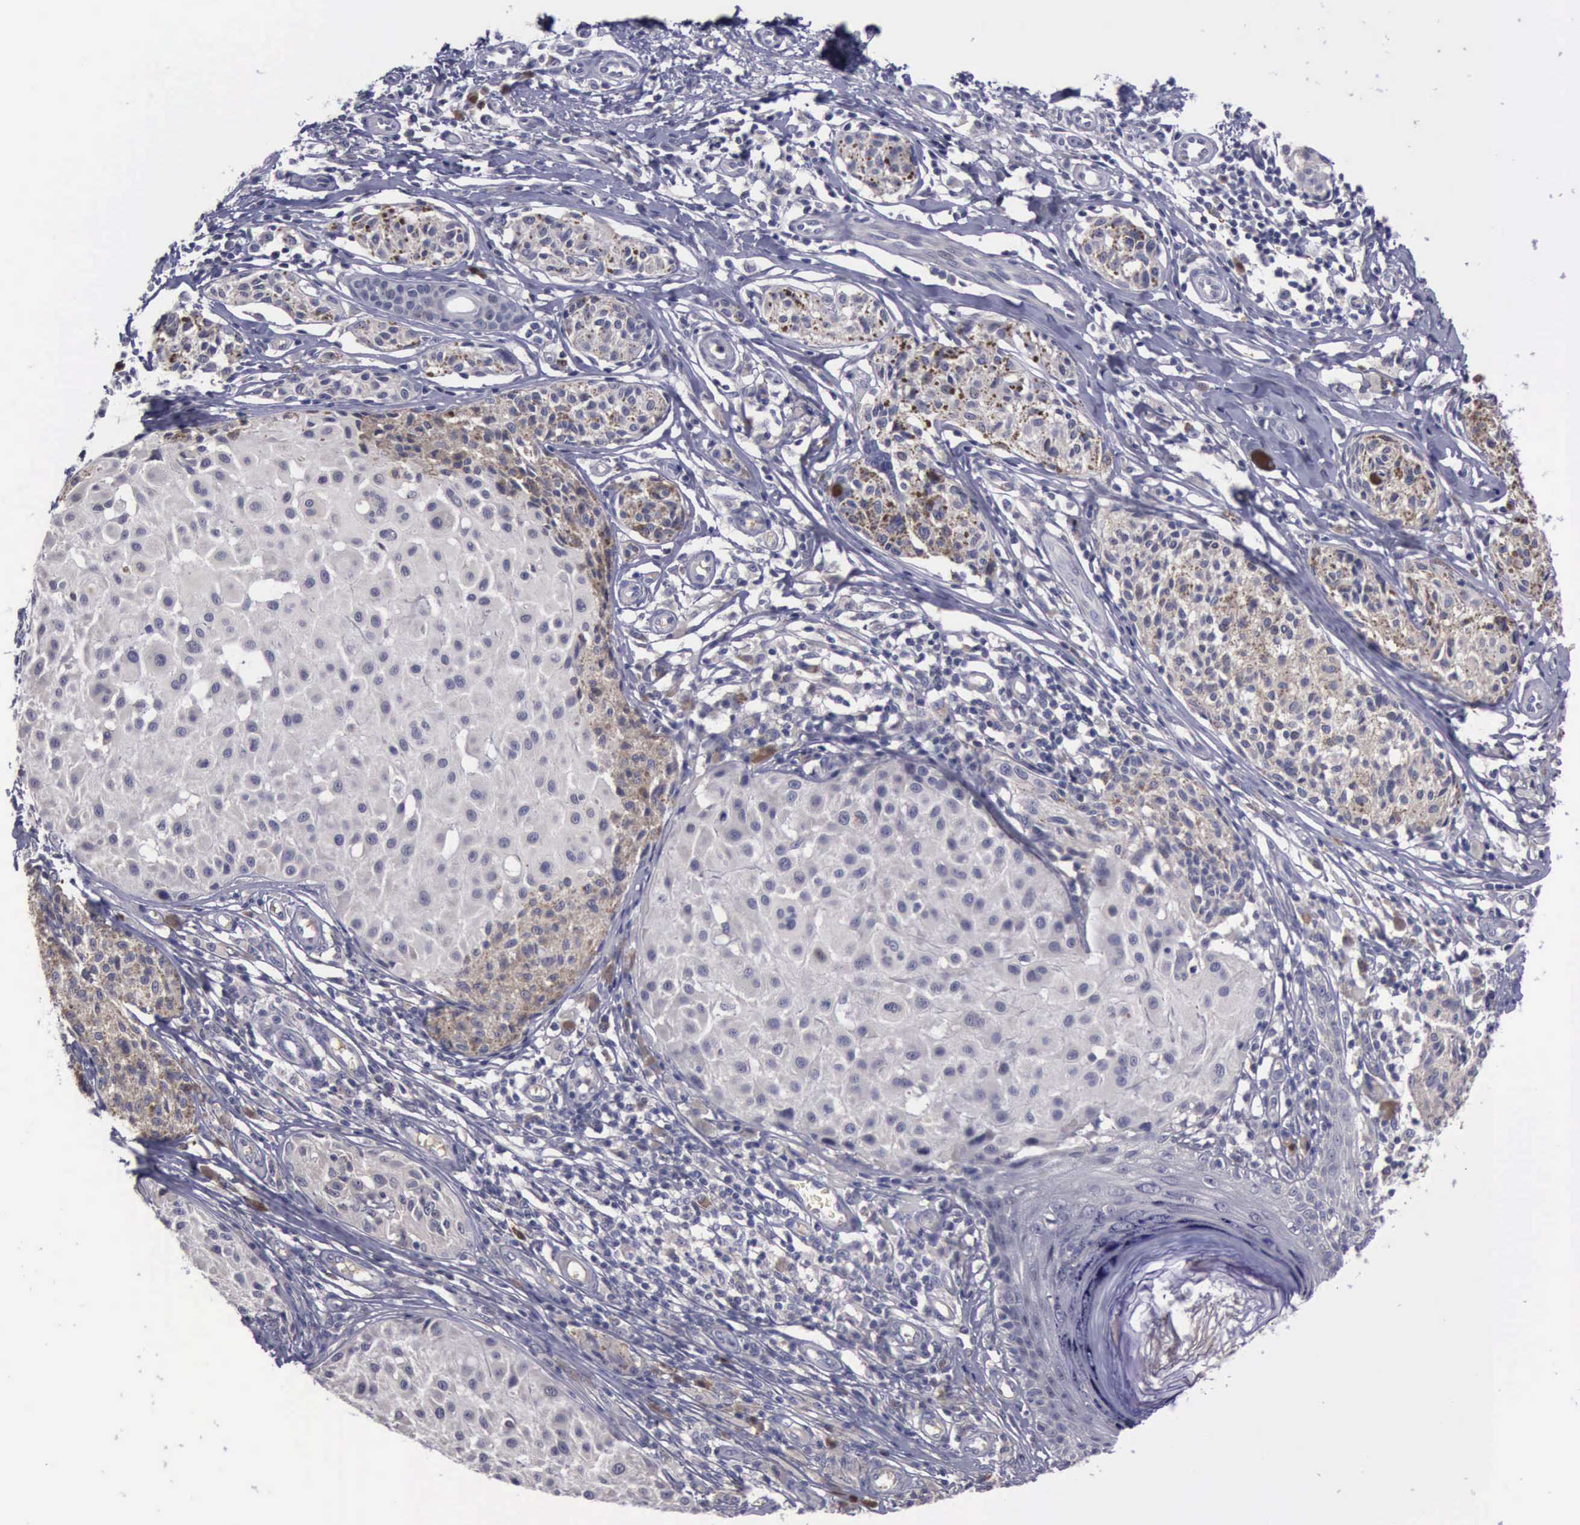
{"staining": {"intensity": "negative", "quantity": "none", "location": "none"}, "tissue": "melanoma", "cell_type": "Tumor cells", "image_type": "cancer", "snomed": [{"axis": "morphology", "description": "Malignant melanoma, NOS"}, {"axis": "topography", "description": "Skin"}], "caption": "An immunohistochemistry photomicrograph of melanoma is shown. There is no staining in tumor cells of melanoma. Brightfield microscopy of IHC stained with DAB (3,3'-diaminobenzidine) (brown) and hematoxylin (blue), captured at high magnification.", "gene": "CEP128", "patient": {"sex": "male", "age": 36}}